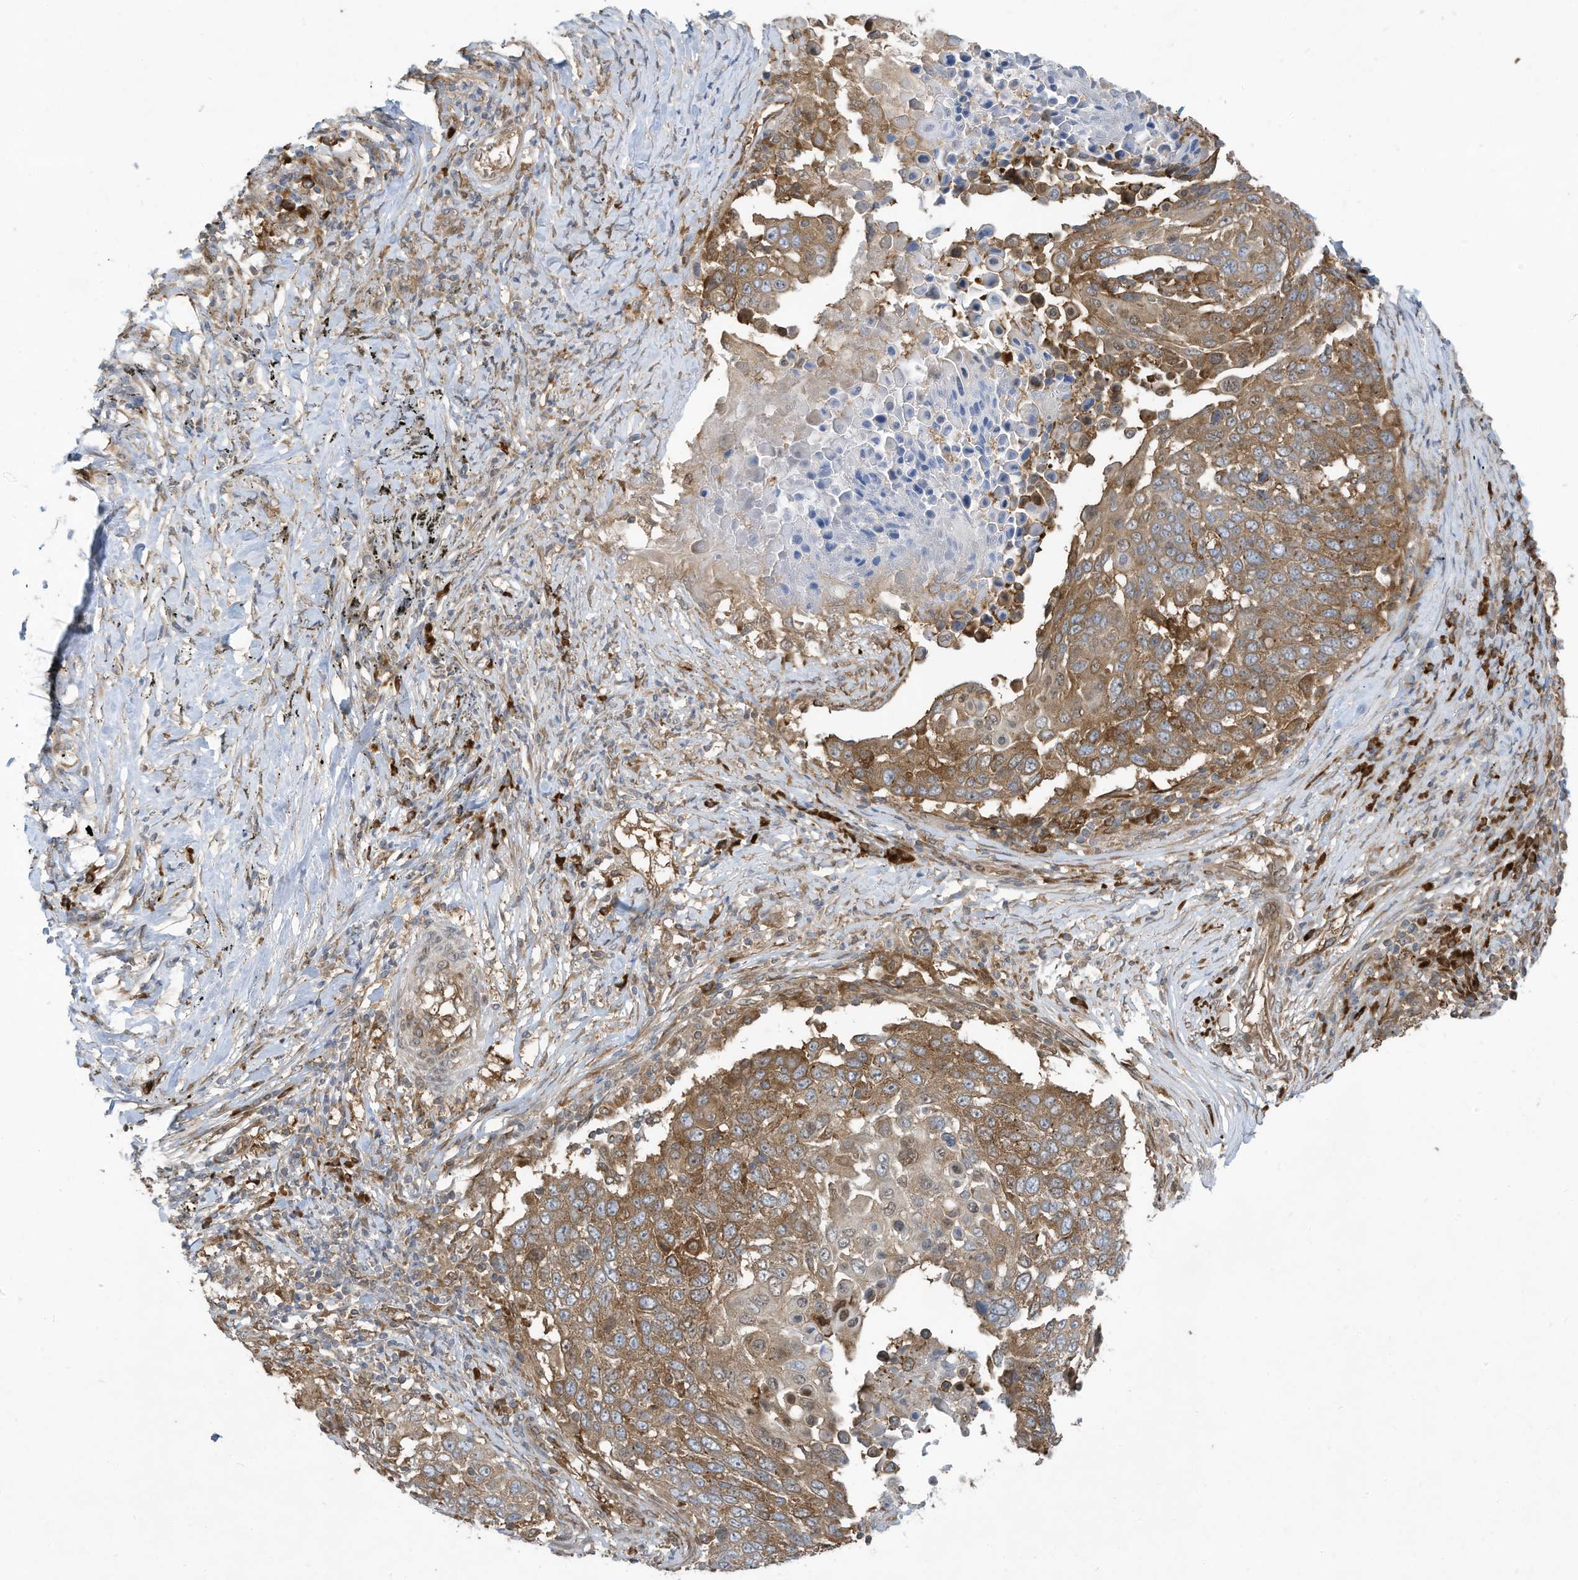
{"staining": {"intensity": "moderate", "quantity": ">75%", "location": "cytoplasmic/membranous"}, "tissue": "lung cancer", "cell_type": "Tumor cells", "image_type": "cancer", "snomed": [{"axis": "morphology", "description": "Squamous cell carcinoma, NOS"}, {"axis": "topography", "description": "Lung"}], "caption": "This photomicrograph shows immunohistochemistry staining of lung cancer, with medium moderate cytoplasmic/membranous expression in approximately >75% of tumor cells.", "gene": "USE1", "patient": {"sex": "male", "age": 66}}